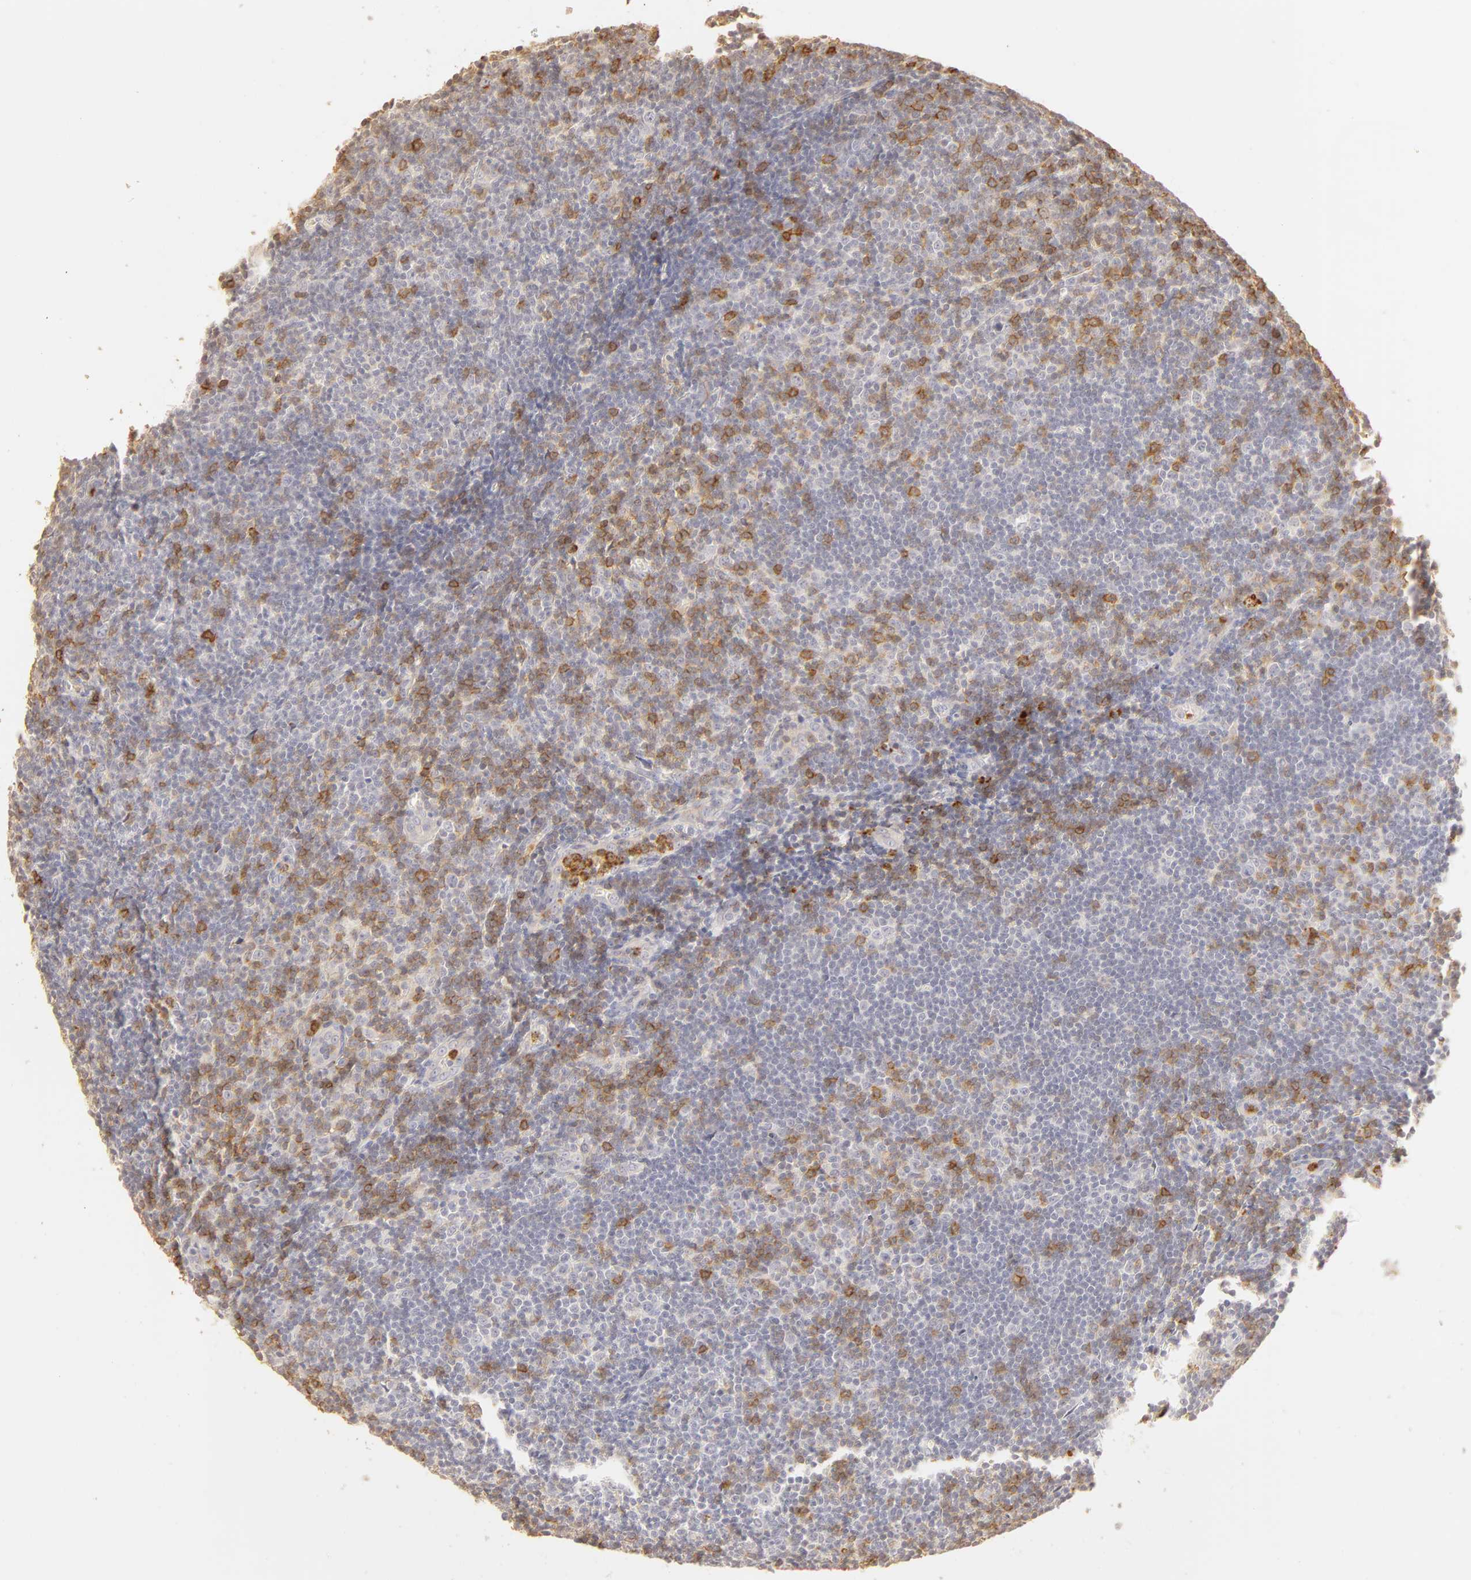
{"staining": {"intensity": "weak", "quantity": "<25%", "location": "cytoplasmic/membranous"}, "tissue": "lymphoma", "cell_type": "Tumor cells", "image_type": "cancer", "snomed": [{"axis": "morphology", "description": "Malignant lymphoma, non-Hodgkin's type, Low grade"}, {"axis": "topography", "description": "Lymph node"}], "caption": "A histopathology image of human malignant lymphoma, non-Hodgkin's type (low-grade) is negative for staining in tumor cells. (Brightfield microscopy of DAB immunohistochemistry (IHC) at high magnification).", "gene": "C1R", "patient": {"sex": "male", "age": 49}}